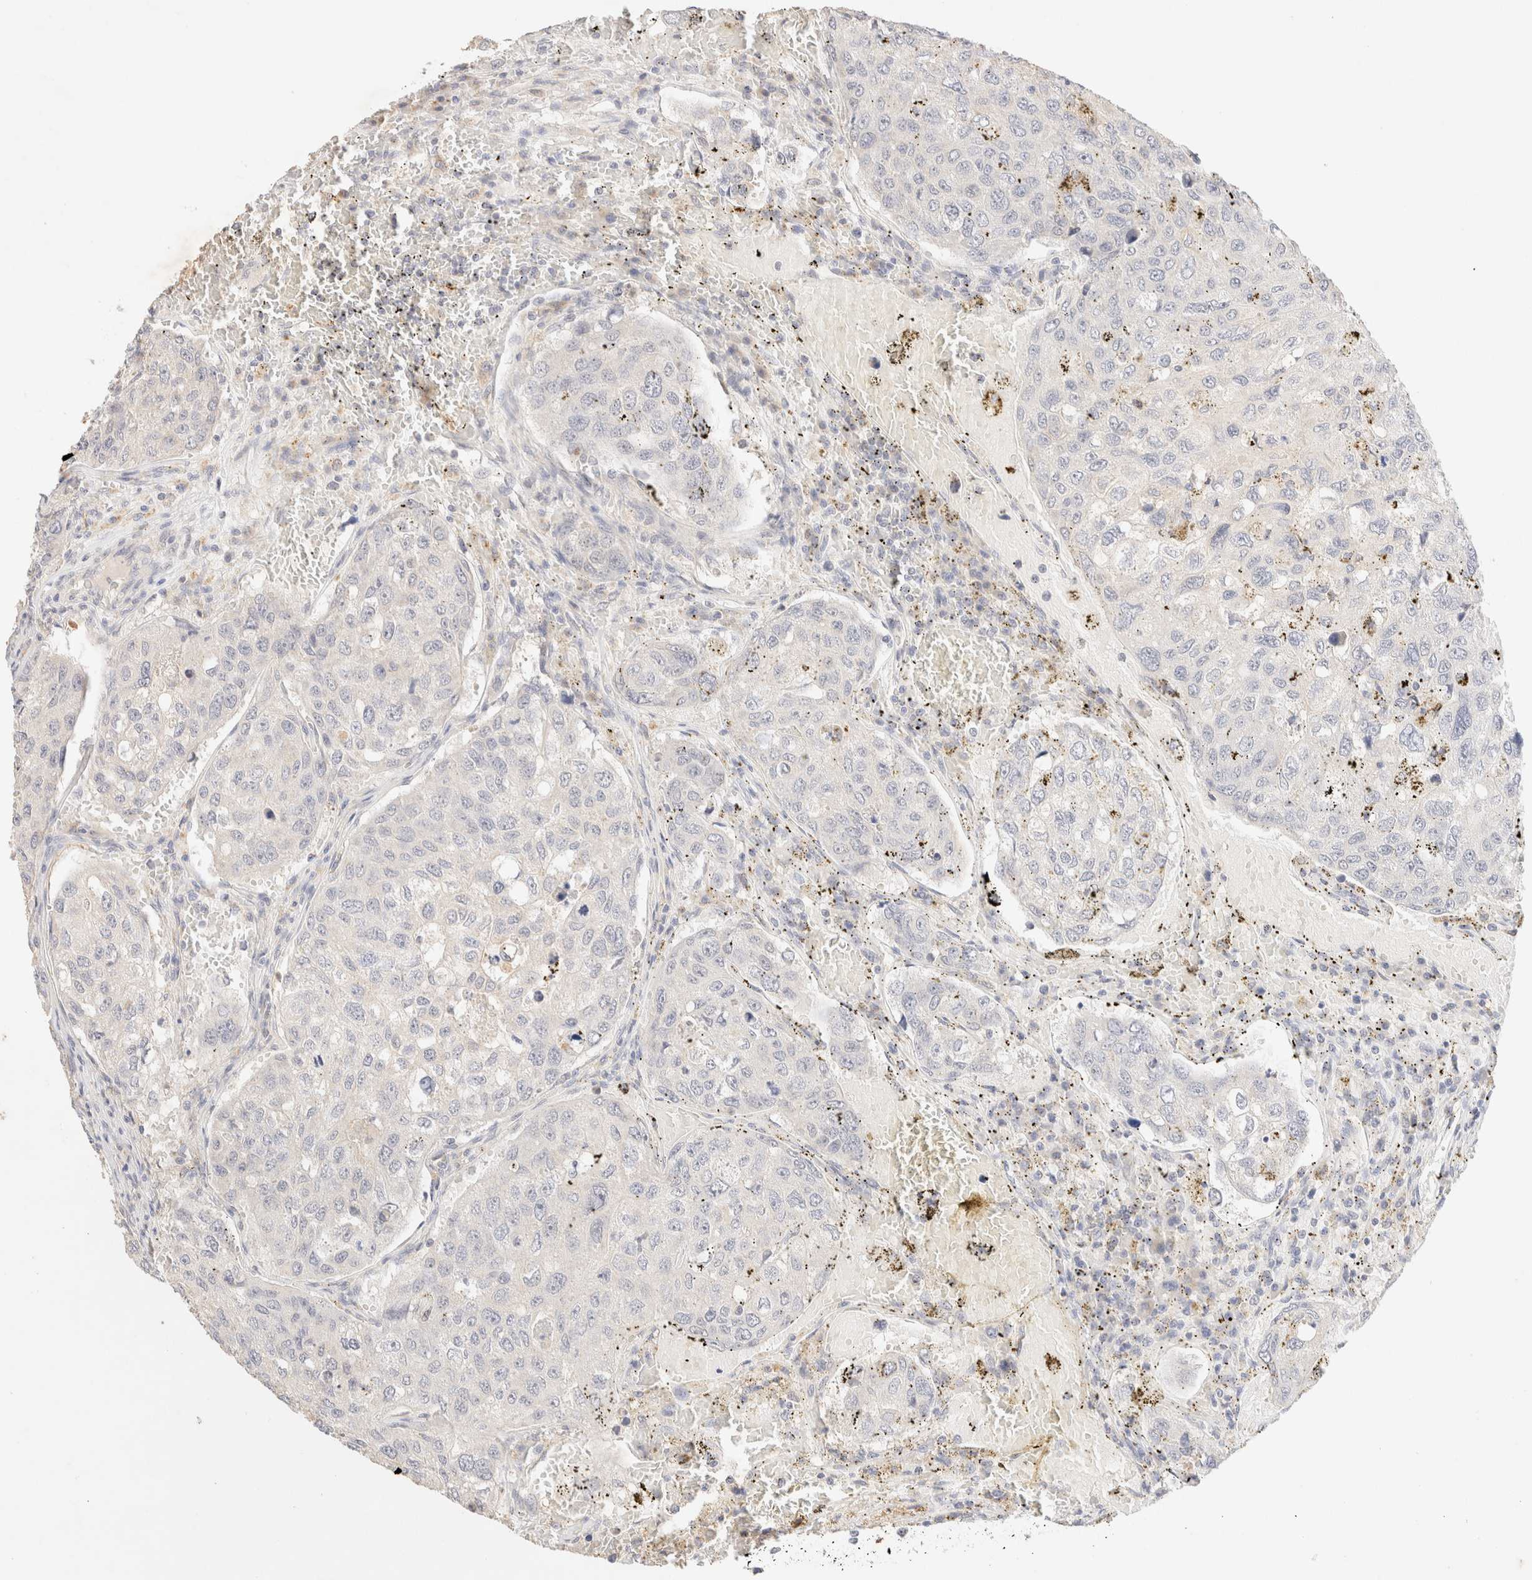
{"staining": {"intensity": "negative", "quantity": "none", "location": "none"}, "tissue": "urothelial cancer", "cell_type": "Tumor cells", "image_type": "cancer", "snomed": [{"axis": "morphology", "description": "Urothelial carcinoma, High grade"}, {"axis": "topography", "description": "Lymph node"}, {"axis": "topography", "description": "Urinary bladder"}], "caption": "Urothelial cancer was stained to show a protein in brown. There is no significant positivity in tumor cells.", "gene": "SNTB1", "patient": {"sex": "male", "age": 51}}